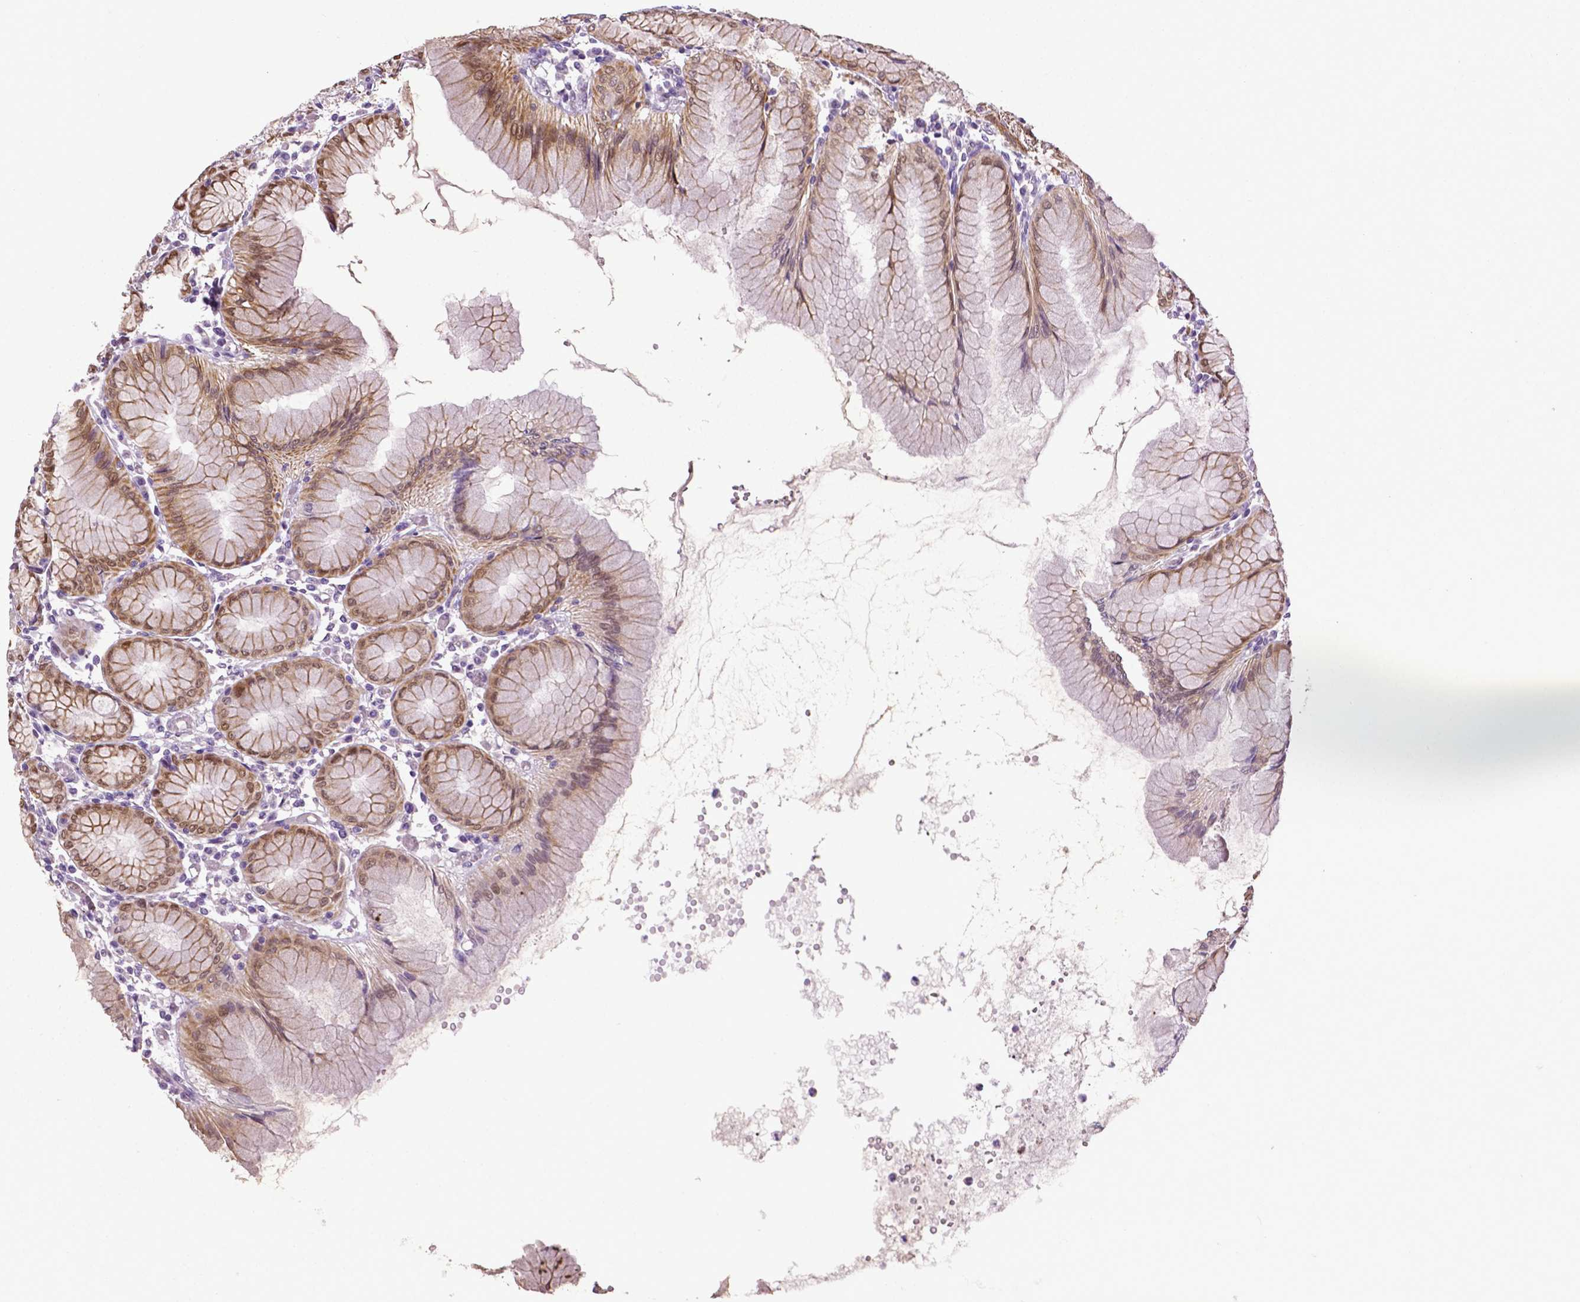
{"staining": {"intensity": "strong", "quantity": "25%-75%", "location": "nuclear"}, "tissue": "stomach", "cell_type": "Glandular cells", "image_type": "normal", "snomed": [{"axis": "morphology", "description": "Normal tissue, NOS"}, {"axis": "topography", "description": "Stomach"}], "caption": "Stomach stained for a protein (brown) shows strong nuclear positive expression in about 25%-75% of glandular cells.", "gene": "PTGER3", "patient": {"sex": "female", "age": 57}}